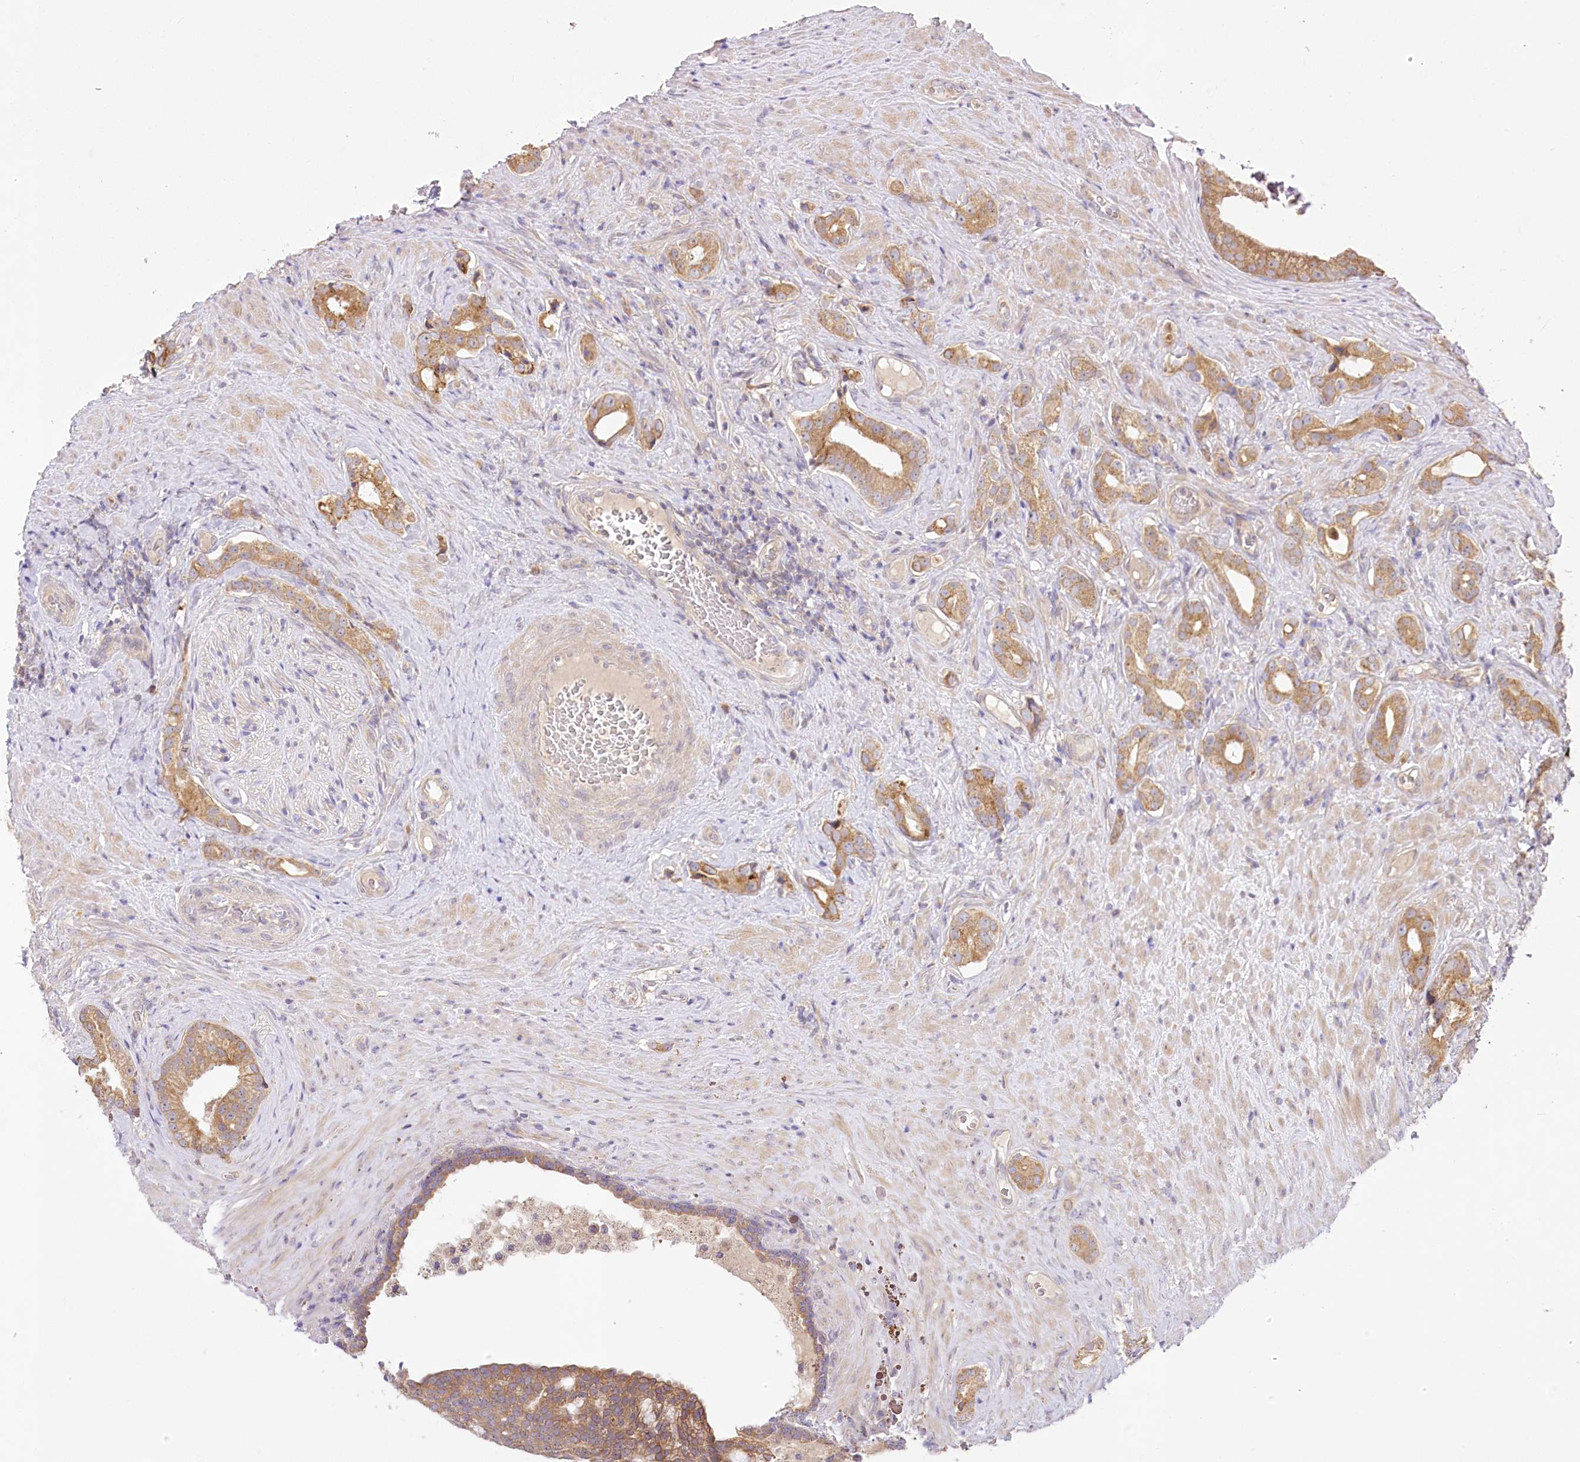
{"staining": {"intensity": "moderate", "quantity": ">75%", "location": "cytoplasmic/membranous"}, "tissue": "prostate cancer", "cell_type": "Tumor cells", "image_type": "cancer", "snomed": [{"axis": "morphology", "description": "Adenocarcinoma, Low grade"}, {"axis": "topography", "description": "Prostate"}], "caption": "Prostate cancer was stained to show a protein in brown. There is medium levels of moderate cytoplasmic/membranous staining in approximately >75% of tumor cells.", "gene": "PYROXD1", "patient": {"sex": "male", "age": 71}}